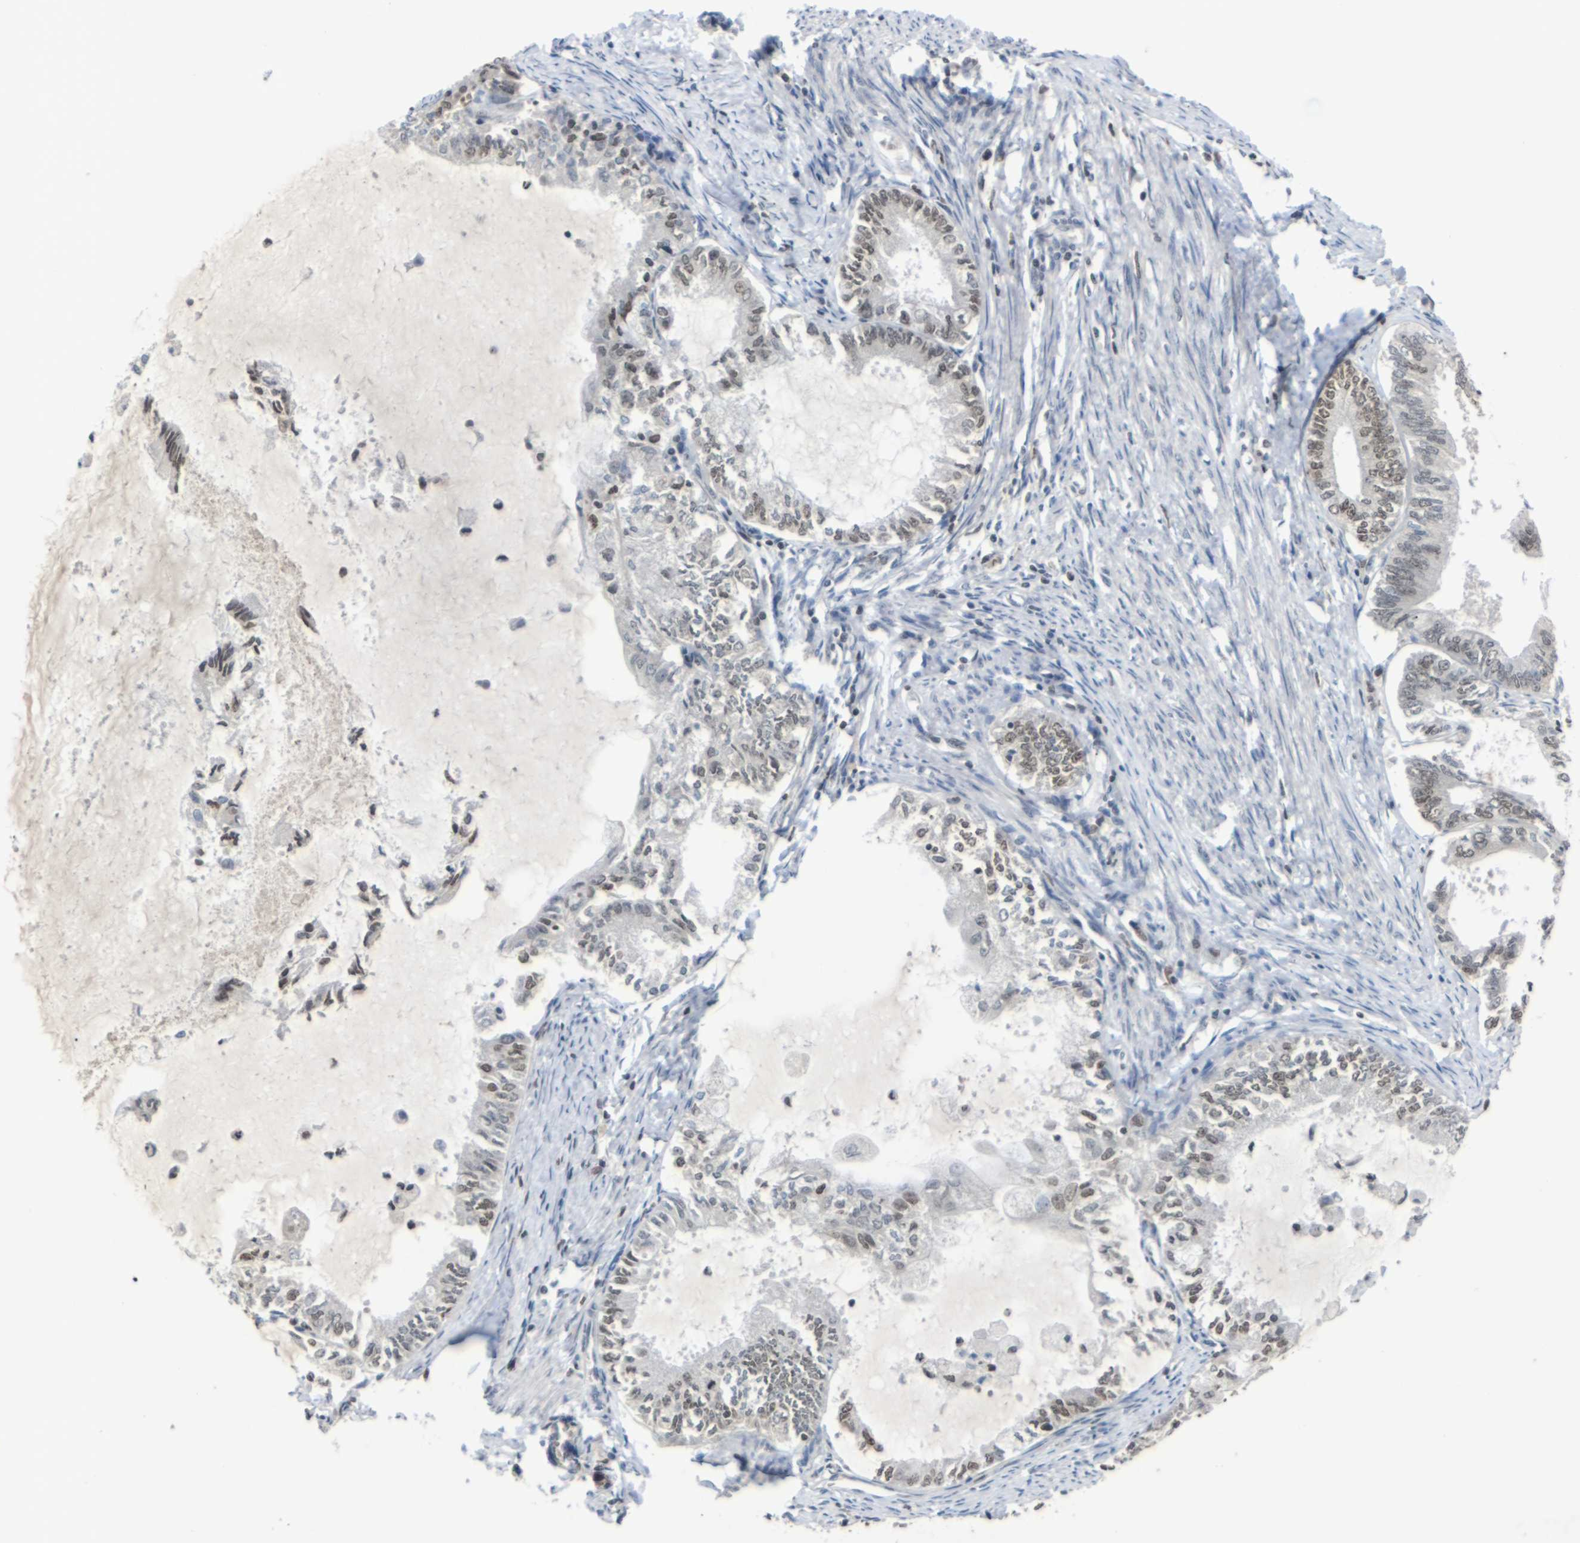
{"staining": {"intensity": "moderate", "quantity": ">75%", "location": "nuclear"}, "tissue": "endometrial cancer", "cell_type": "Tumor cells", "image_type": "cancer", "snomed": [{"axis": "morphology", "description": "Adenocarcinoma, NOS"}, {"axis": "topography", "description": "Endometrium"}], "caption": "Immunohistochemistry image of neoplastic tissue: human endometrial cancer (adenocarcinoma) stained using immunohistochemistry (IHC) displays medium levels of moderate protein expression localized specifically in the nuclear of tumor cells, appearing as a nuclear brown color.", "gene": "NELFA", "patient": {"sex": "female", "age": 86}}